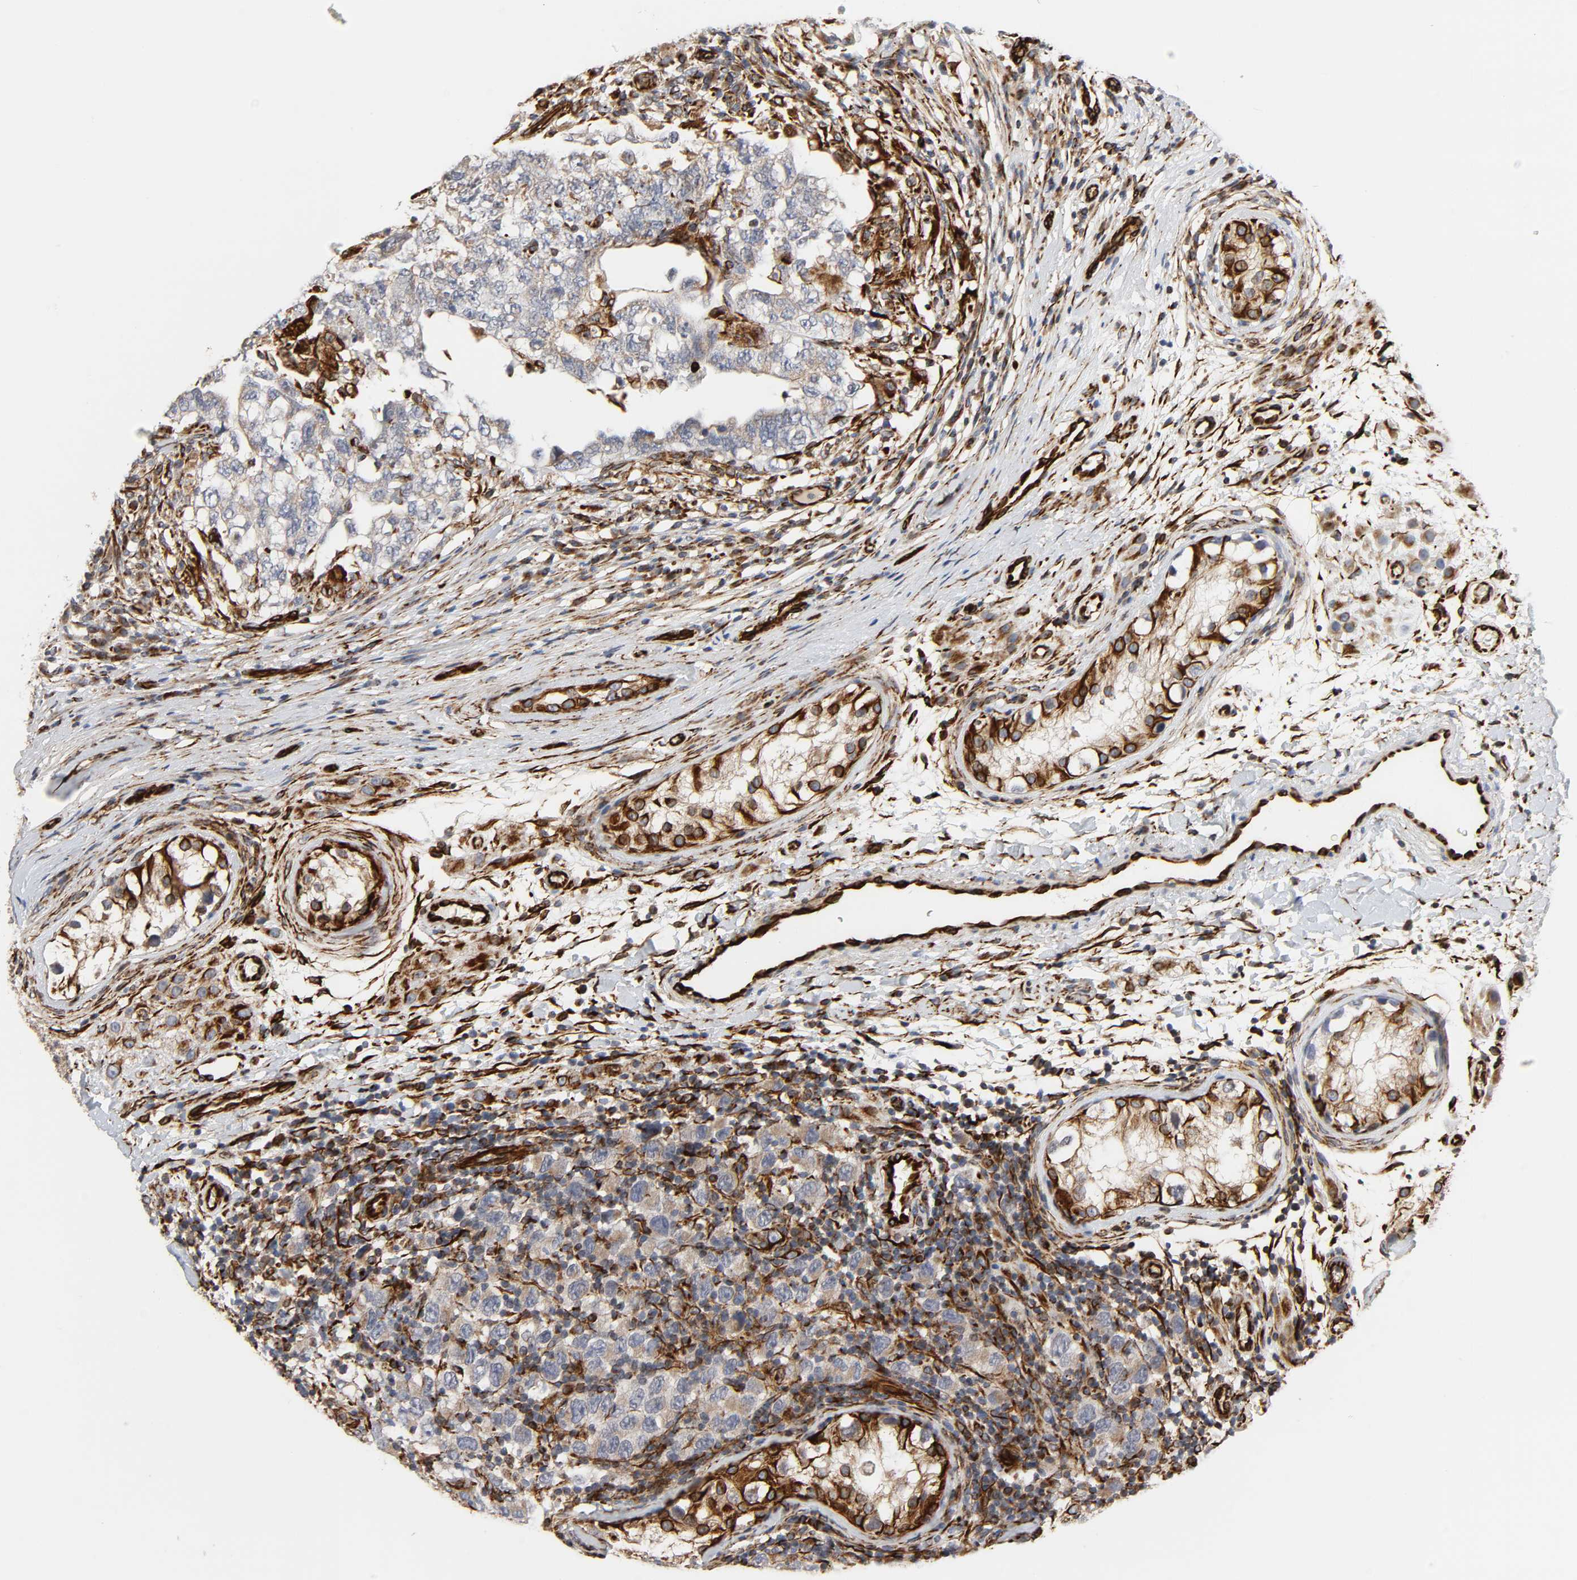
{"staining": {"intensity": "moderate", "quantity": ">75%", "location": "cytoplasmic/membranous"}, "tissue": "testis cancer", "cell_type": "Tumor cells", "image_type": "cancer", "snomed": [{"axis": "morphology", "description": "Carcinoma, Embryonal, NOS"}, {"axis": "topography", "description": "Testis"}], "caption": "The image displays immunohistochemical staining of testis cancer. There is moderate cytoplasmic/membranous positivity is appreciated in about >75% of tumor cells.", "gene": "FAM118A", "patient": {"sex": "male", "age": 21}}